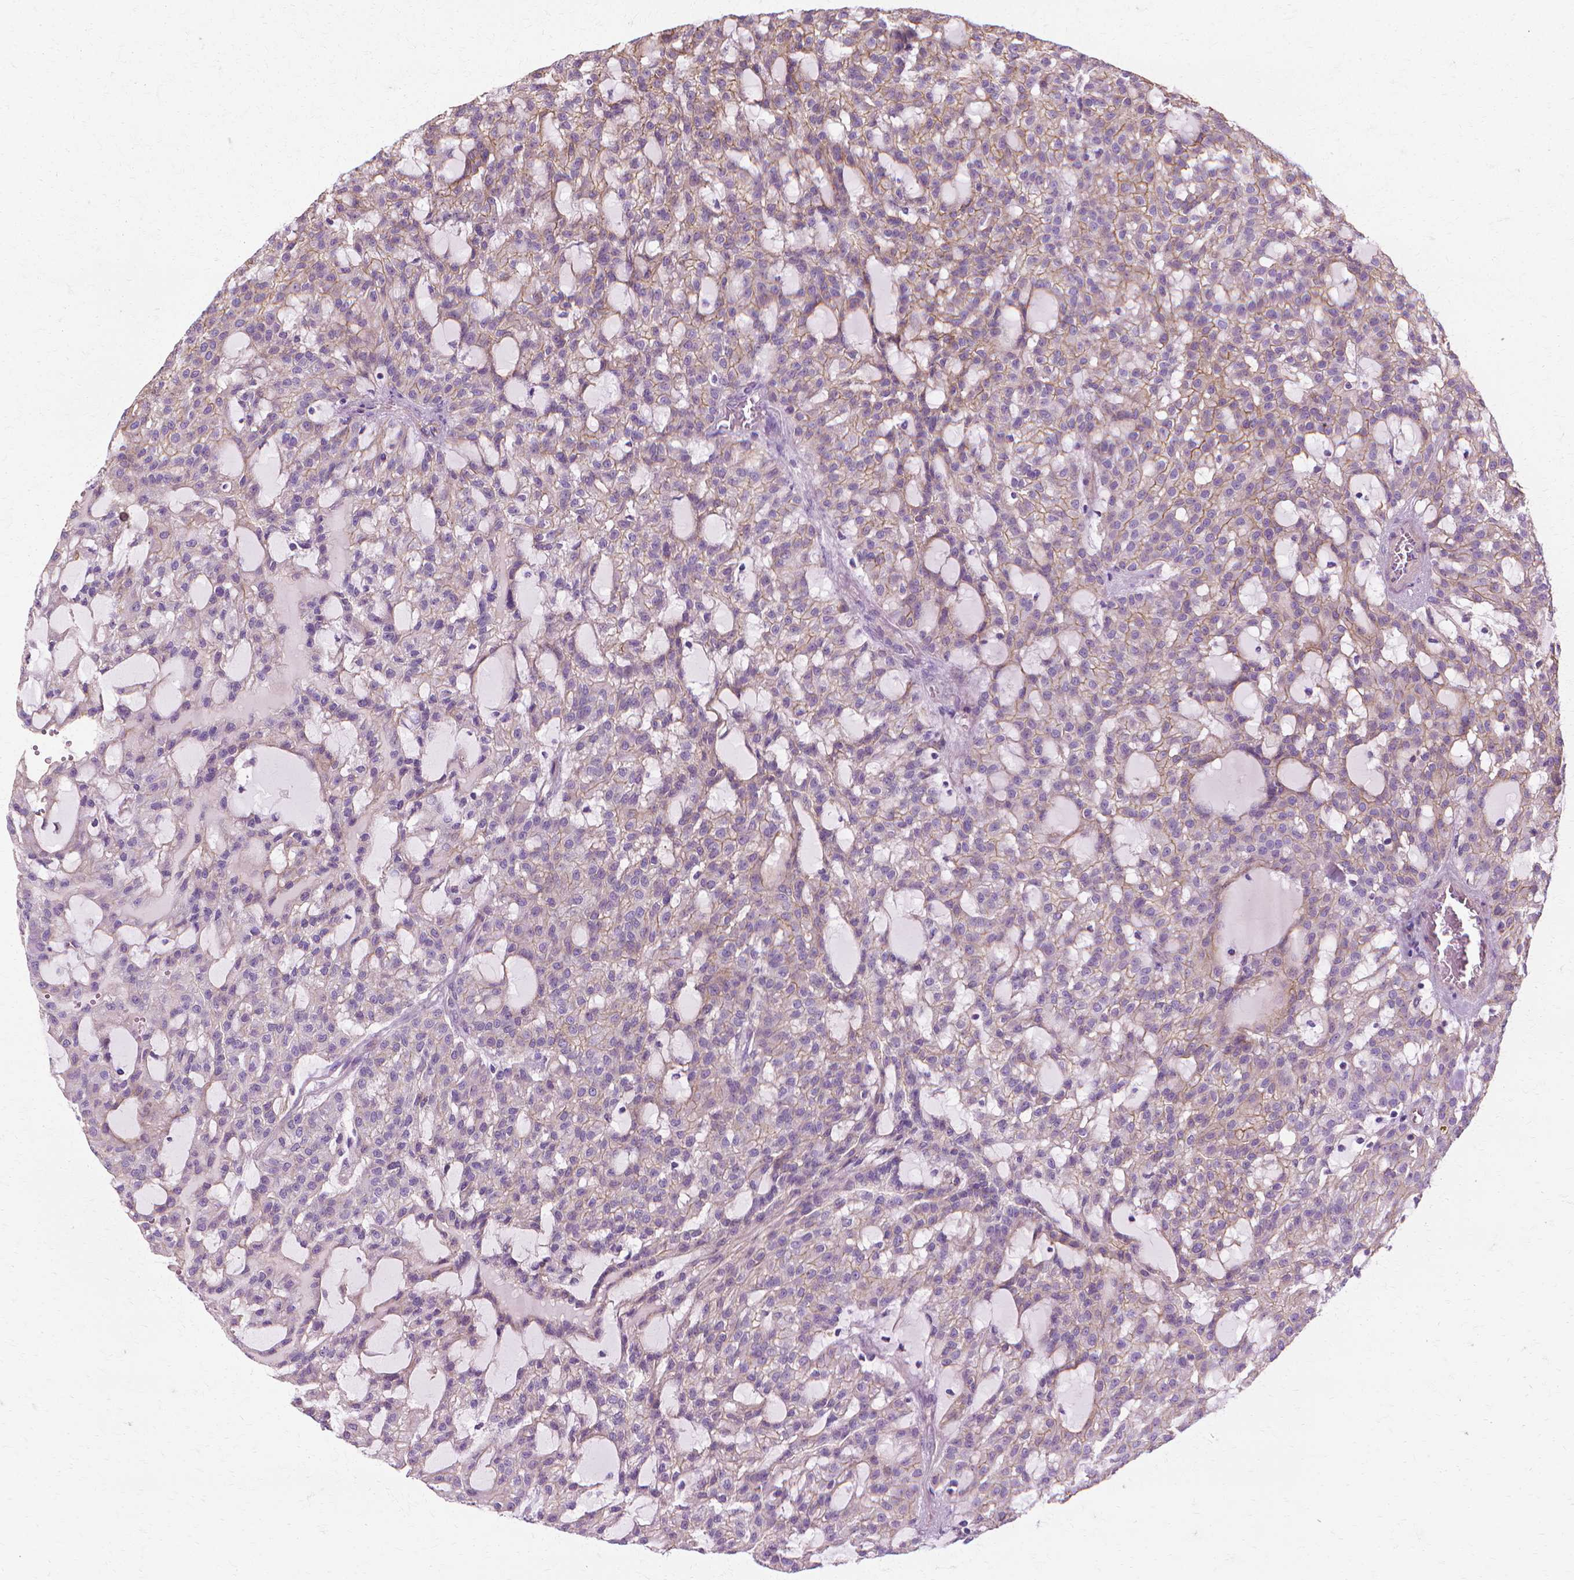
{"staining": {"intensity": "weak", "quantity": "25%-75%", "location": "cytoplasmic/membranous"}, "tissue": "renal cancer", "cell_type": "Tumor cells", "image_type": "cancer", "snomed": [{"axis": "morphology", "description": "Adenocarcinoma, NOS"}, {"axis": "topography", "description": "Kidney"}], "caption": "Tumor cells exhibit low levels of weak cytoplasmic/membranous staining in approximately 25%-75% of cells in renal adenocarcinoma.", "gene": "CFAP157", "patient": {"sex": "male", "age": 63}}